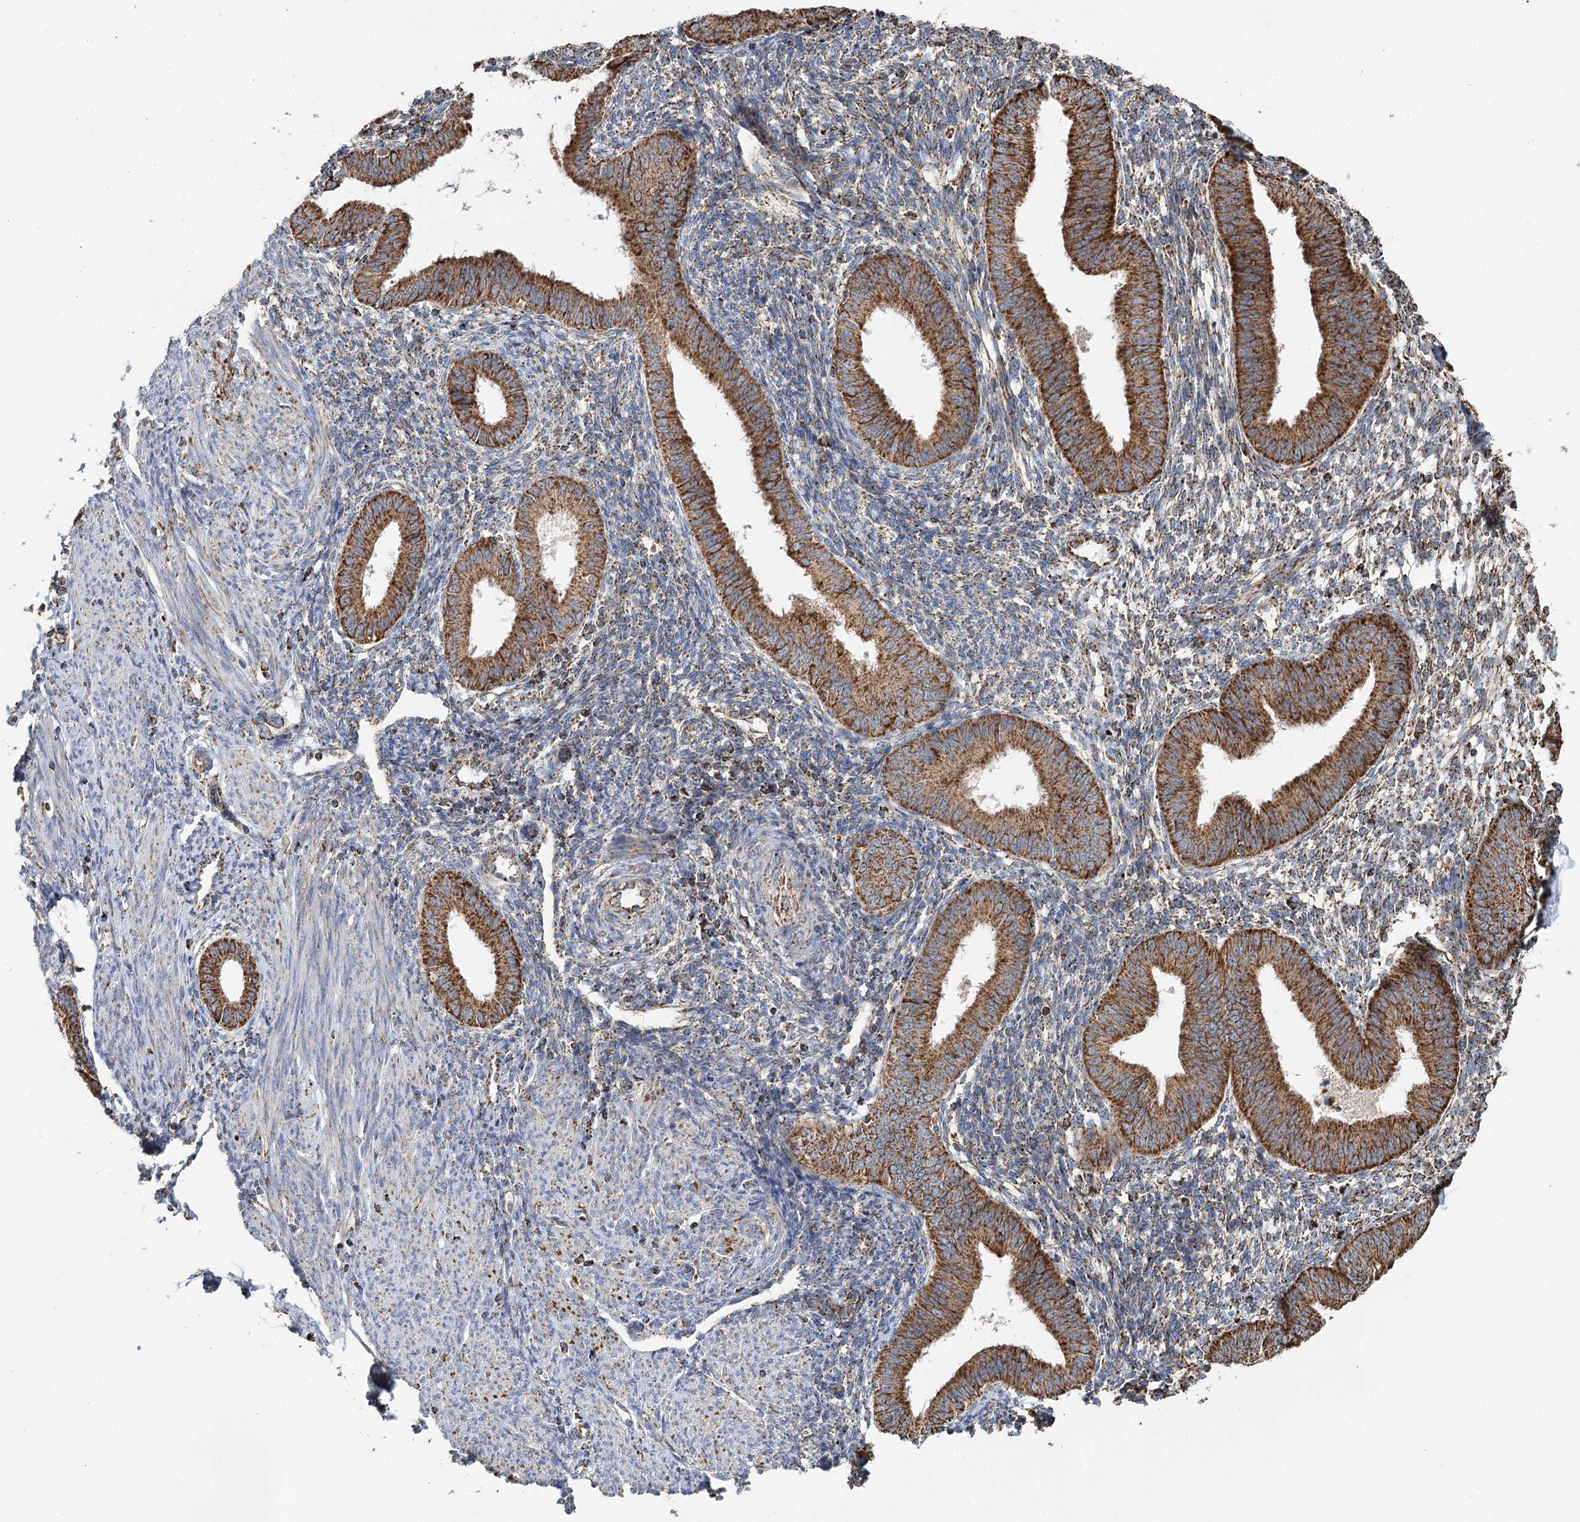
{"staining": {"intensity": "moderate", "quantity": ">75%", "location": "cytoplasmic/membranous"}, "tissue": "endometrium", "cell_type": "Cells in endometrial stroma", "image_type": "normal", "snomed": [{"axis": "morphology", "description": "Normal tissue, NOS"}, {"axis": "topography", "description": "Uterus"}, {"axis": "topography", "description": "Endometrium"}], "caption": "Cells in endometrial stroma reveal medium levels of moderate cytoplasmic/membranous positivity in approximately >75% of cells in unremarkable human endometrium. The staining was performed using DAB (3,3'-diaminobenzidine), with brown indicating positive protein expression. Nuclei are stained blue with hematoxylin.", "gene": "APH1A", "patient": {"sex": "female", "age": 48}}